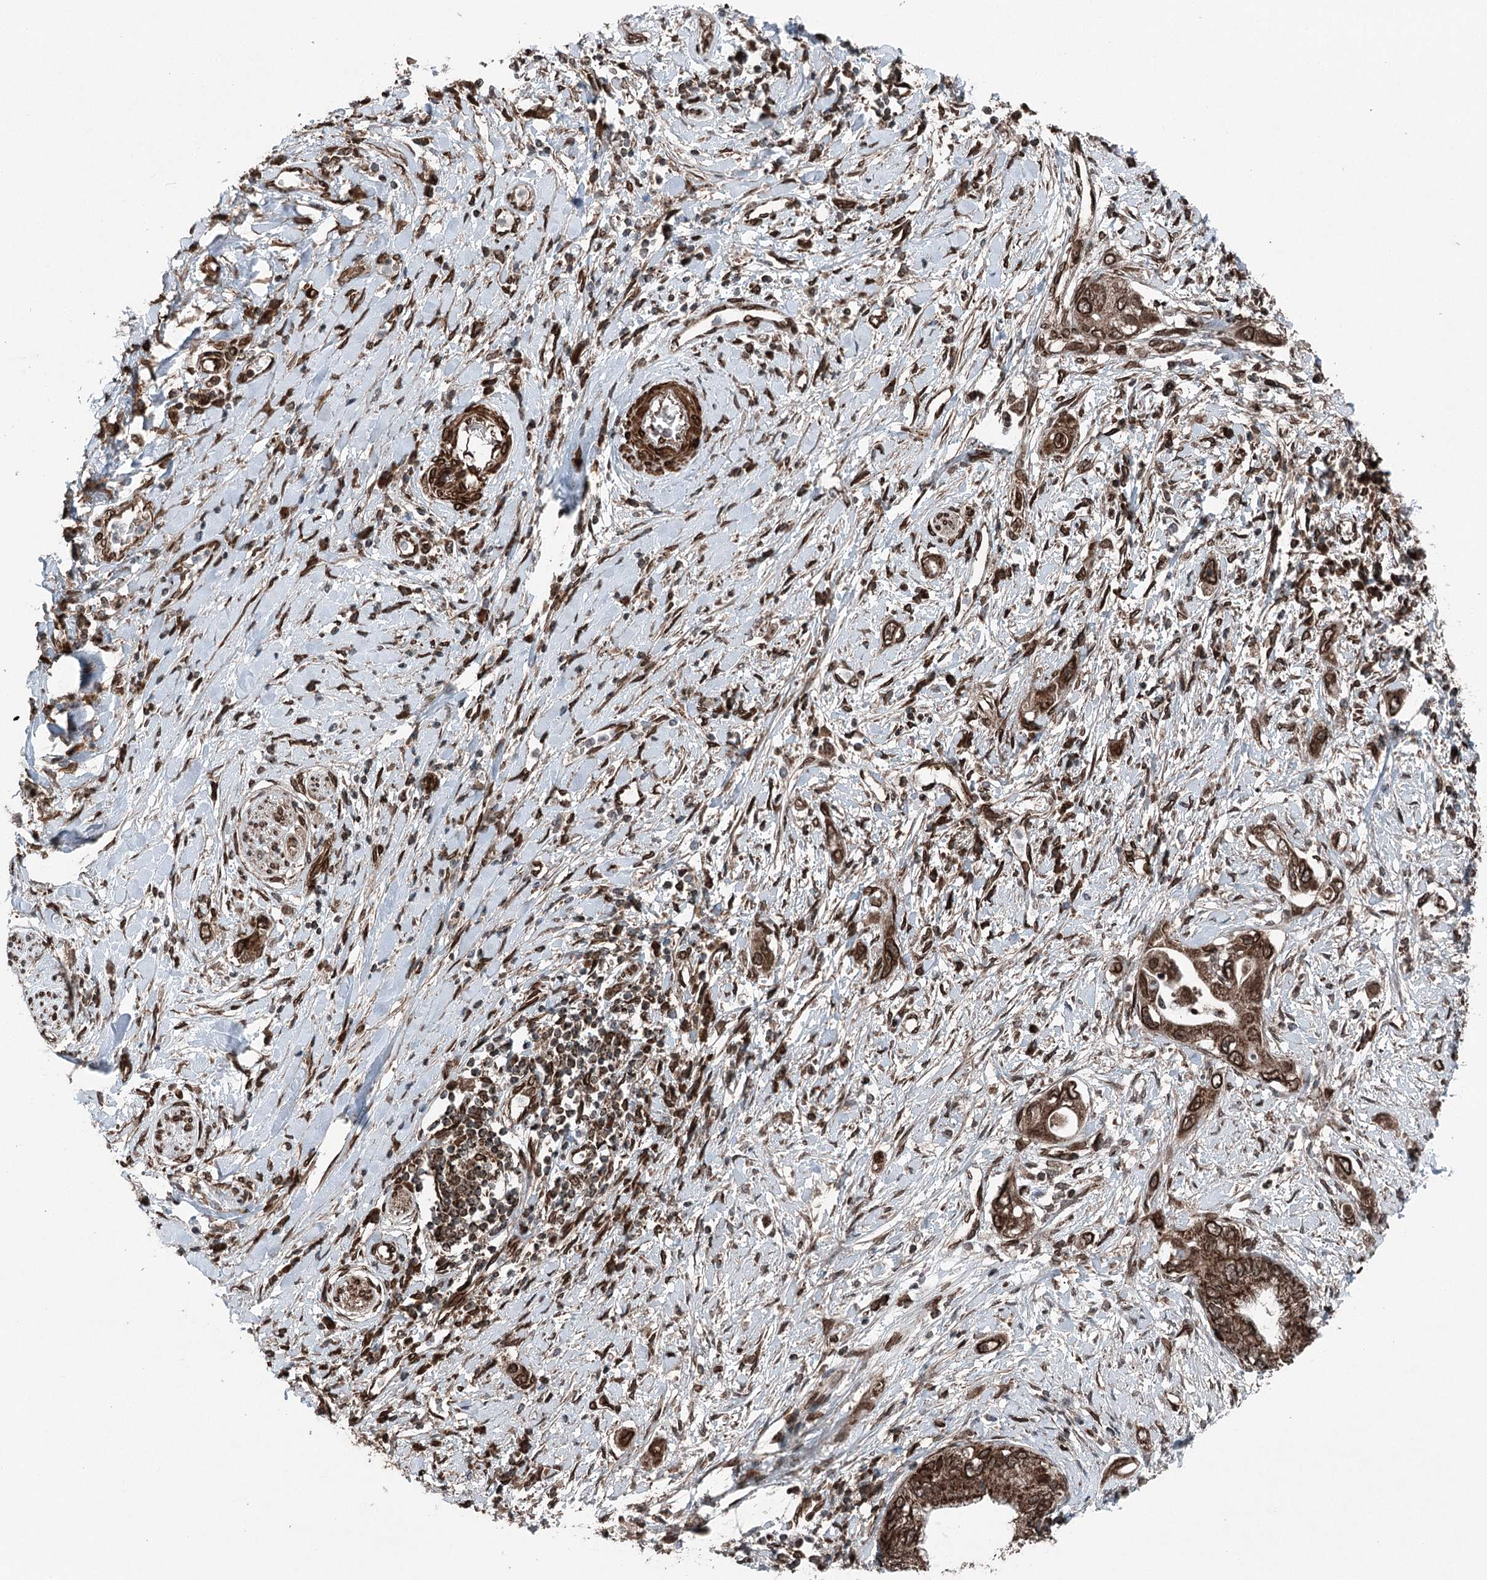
{"staining": {"intensity": "strong", "quantity": ">75%", "location": "cytoplasmic/membranous"}, "tissue": "pancreatic cancer", "cell_type": "Tumor cells", "image_type": "cancer", "snomed": [{"axis": "morphology", "description": "Inflammation, NOS"}, {"axis": "morphology", "description": "Adenocarcinoma, NOS"}, {"axis": "topography", "description": "Pancreas"}], "caption": "Brown immunohistochemical staining in human adenocarcinoma (pancreatic) exhibits strong cytoplasmic/membranous expression in about >75% of tumor cells. The staining was performed using DAB (3,3'-diaminobenzidine) to visualize the protein expression in brown, while the nuclei were stained in blue with hematoxylin (Magnification: 20x).", "gene": "BCKDHA", "patient": {"sex": "female", "age": 56}}